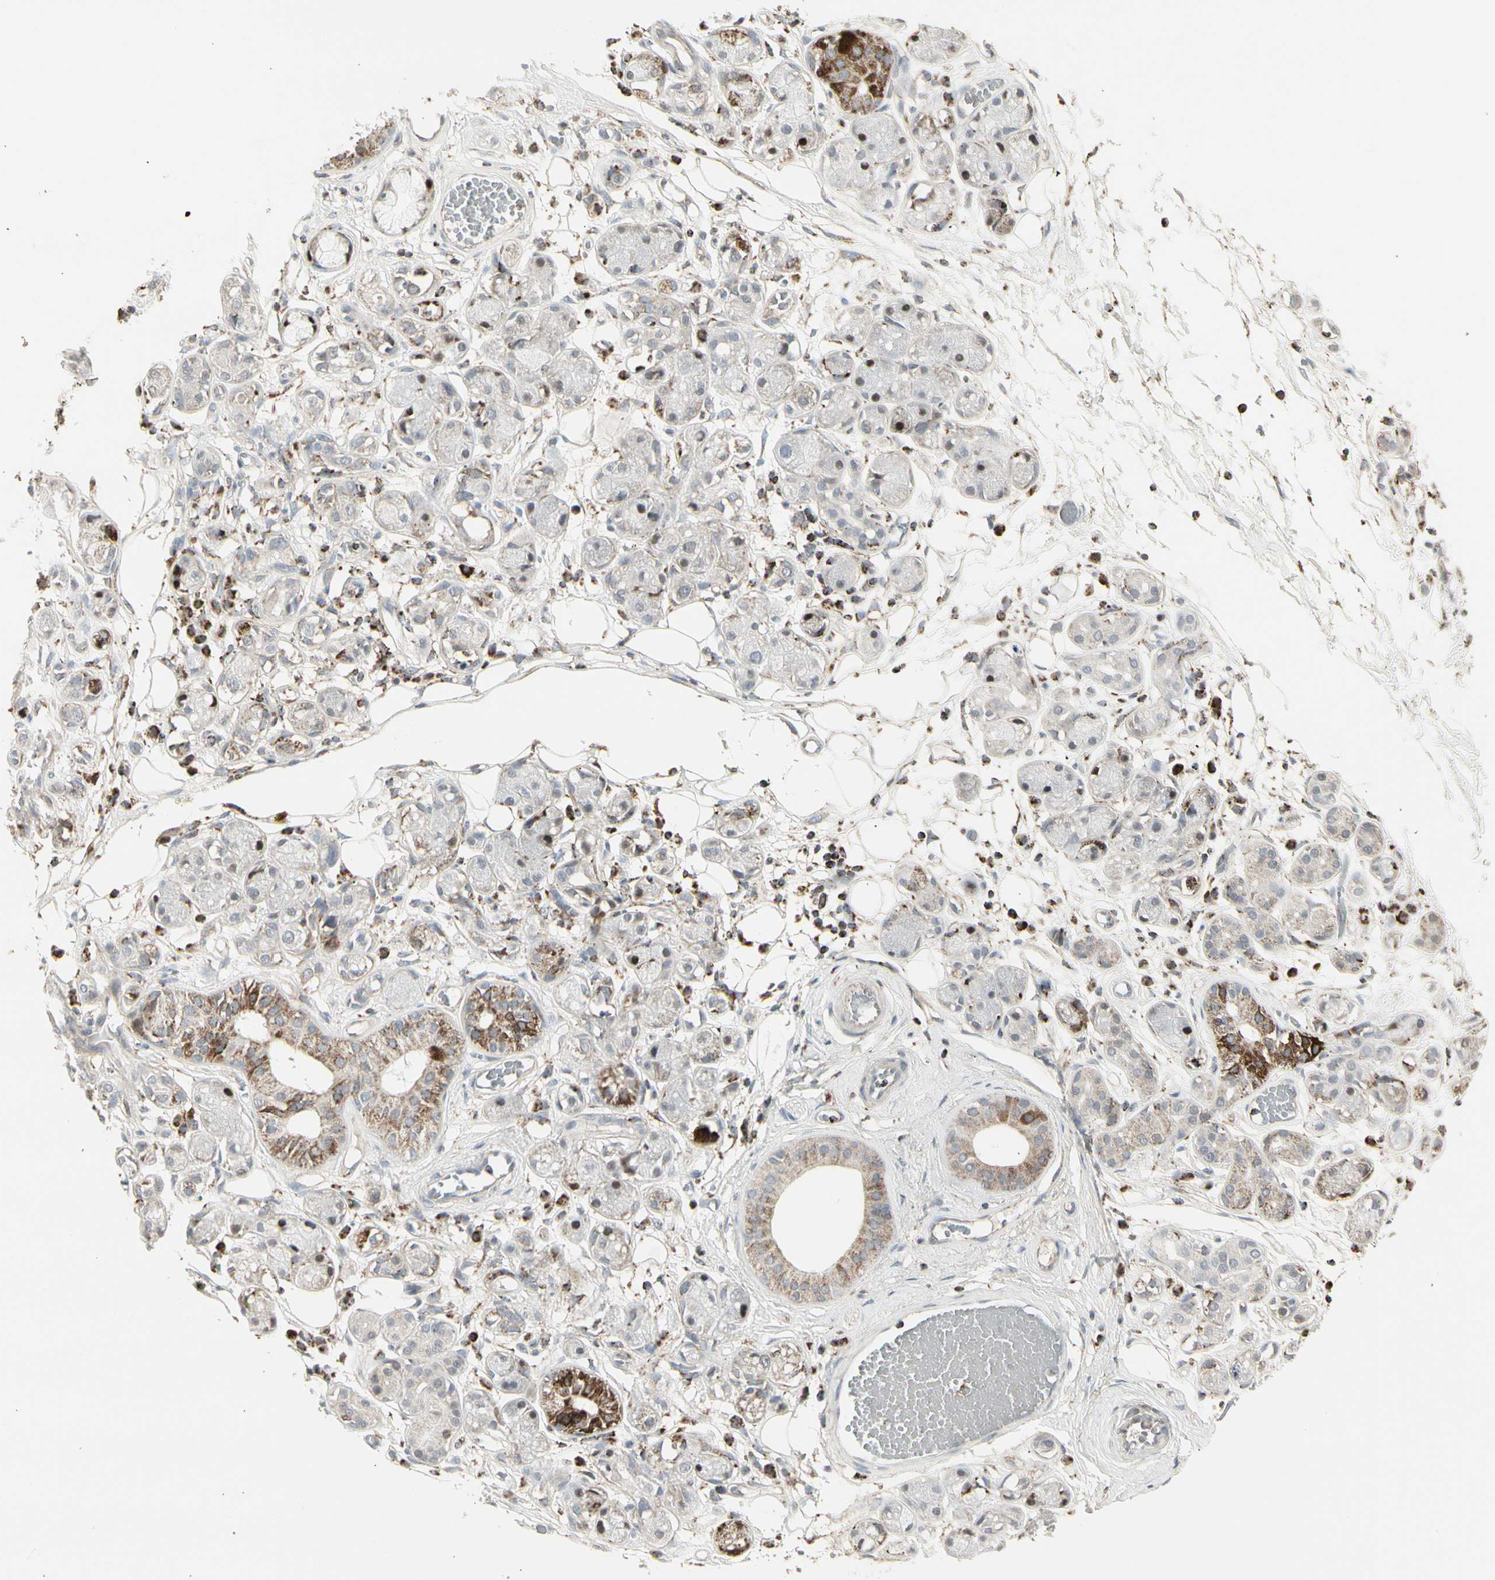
{"staining": {"intensity": "strong", "quantity": ">75%", "location": "cytoplasmic/membranous"}, "tissue": "adipose tissue", "cell_type": "Adipocytes", "image_type": "normal", "snomed": [{"axis": "morphology", "description": "Normal tissue, NOS"}, {"axis": "morphology", "description": "Inflammation, NOS"}, {"axis": "topography", "description": "Vascular tissue"}, {"axis": "topography", "description": "Salivary gland"}], "caption": "A micrograph showing strong cytoplasmic/membranous expression in about >75% of adipocytes in benign adipose tissue, as visualized by brown immunohistochemical staining.", "gene": "TMEM176A", "patient": {"sex": "female", "age": 75}}